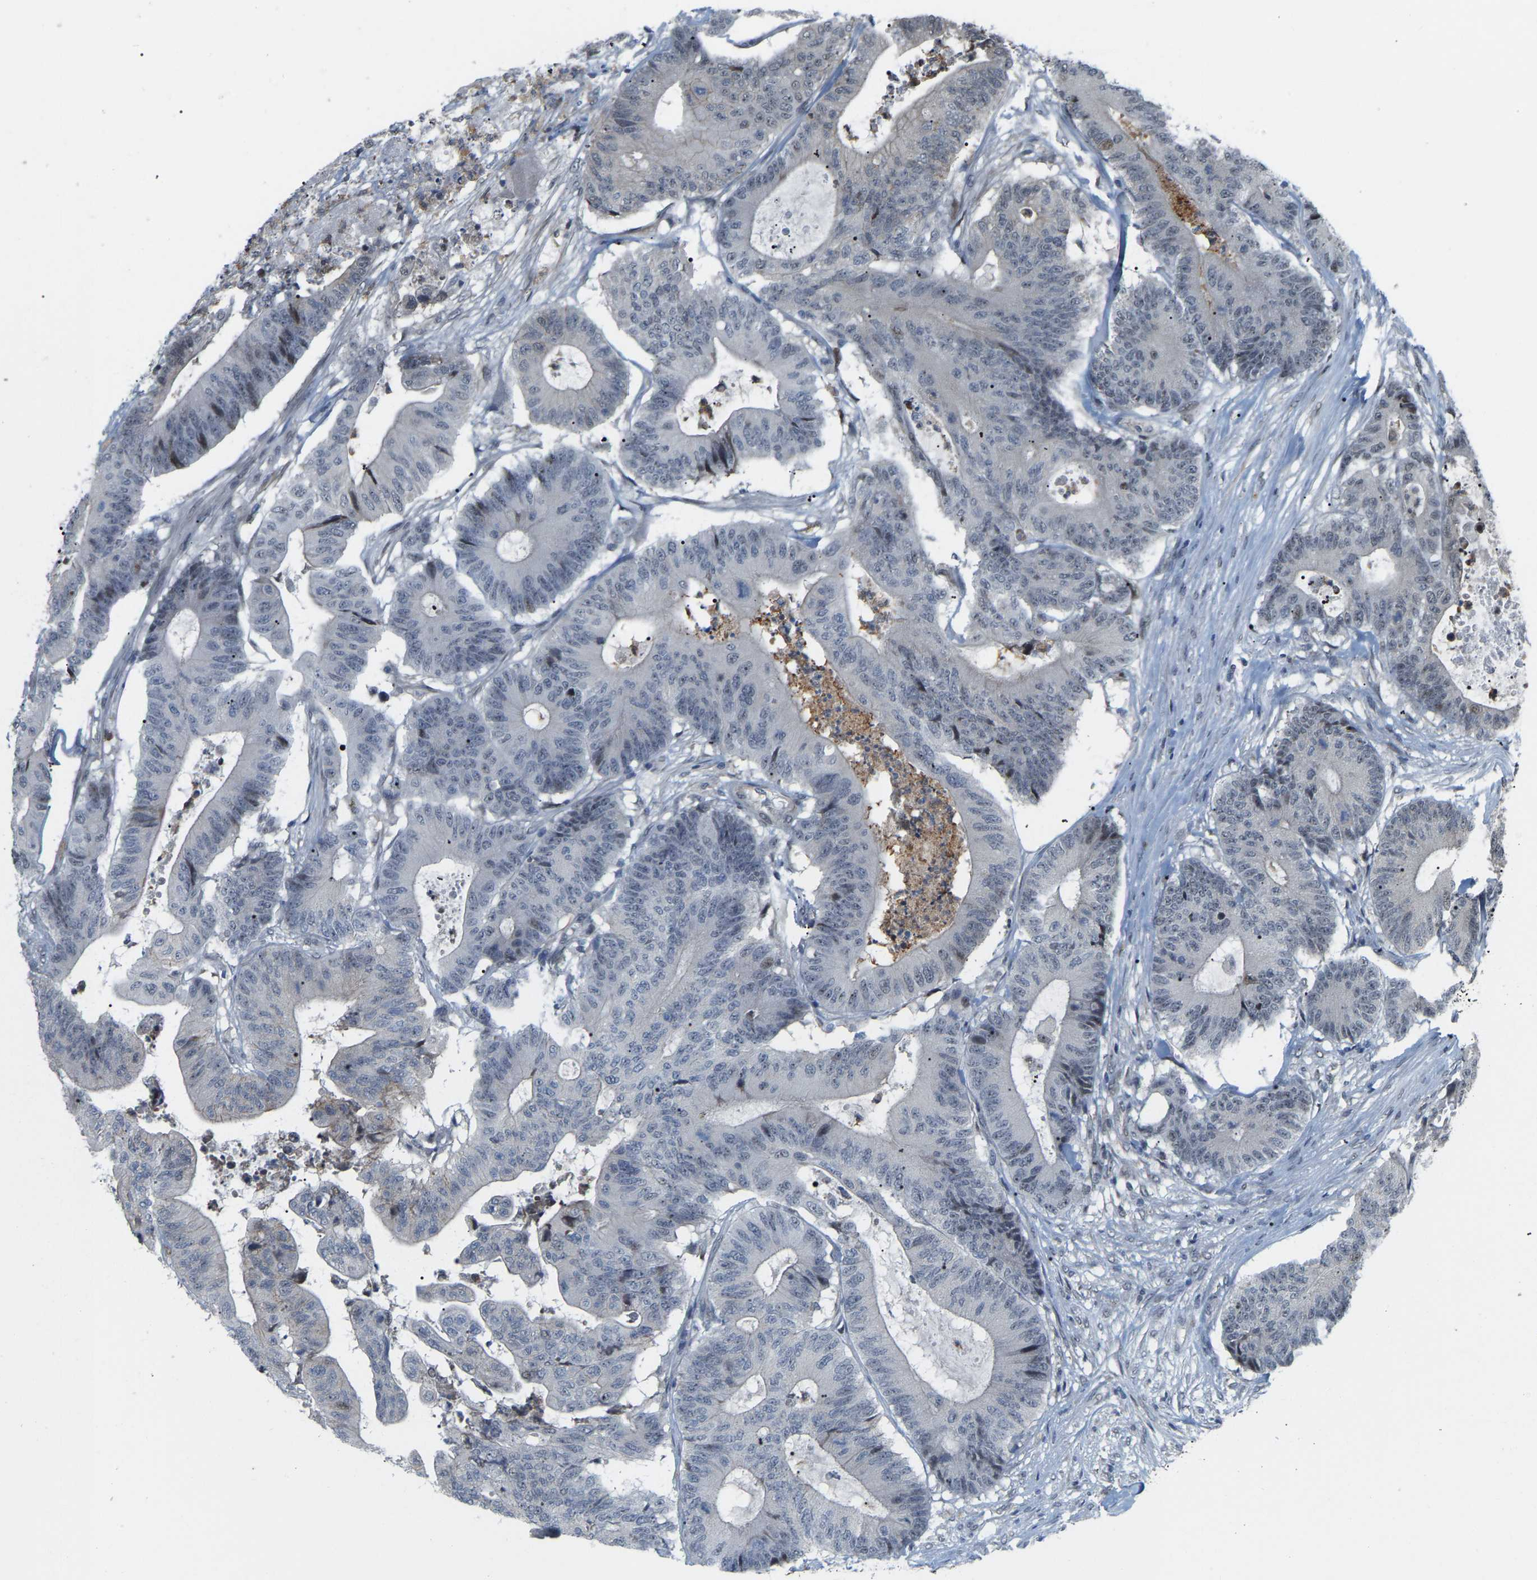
{"staining": {"intensity": "negative", "quantity": "none", "location": "none"}, "tissue": "colorectal cancer", "cell_type": "Tumor cells", "image_type": "cancer", "snomed": [{"axis": "morphology", "description": "Adenocarcinoma, NOS"}, {"axis": "topography", "description": "Colon"}], "caption": "This histopathology image is of adenocarcinoma (colorectal) stained with IHC to label a protein in brown with the nuclei are counter-stained blue. There is no positivity in tumor cells. The staining was performed using DAB to visualize the protein expression in brown, while the nuclei were stained in blue with hematoxylin (Magnification: 20x).", "gene": "CROT", "patient": {"sex": "female", "age": 84}}